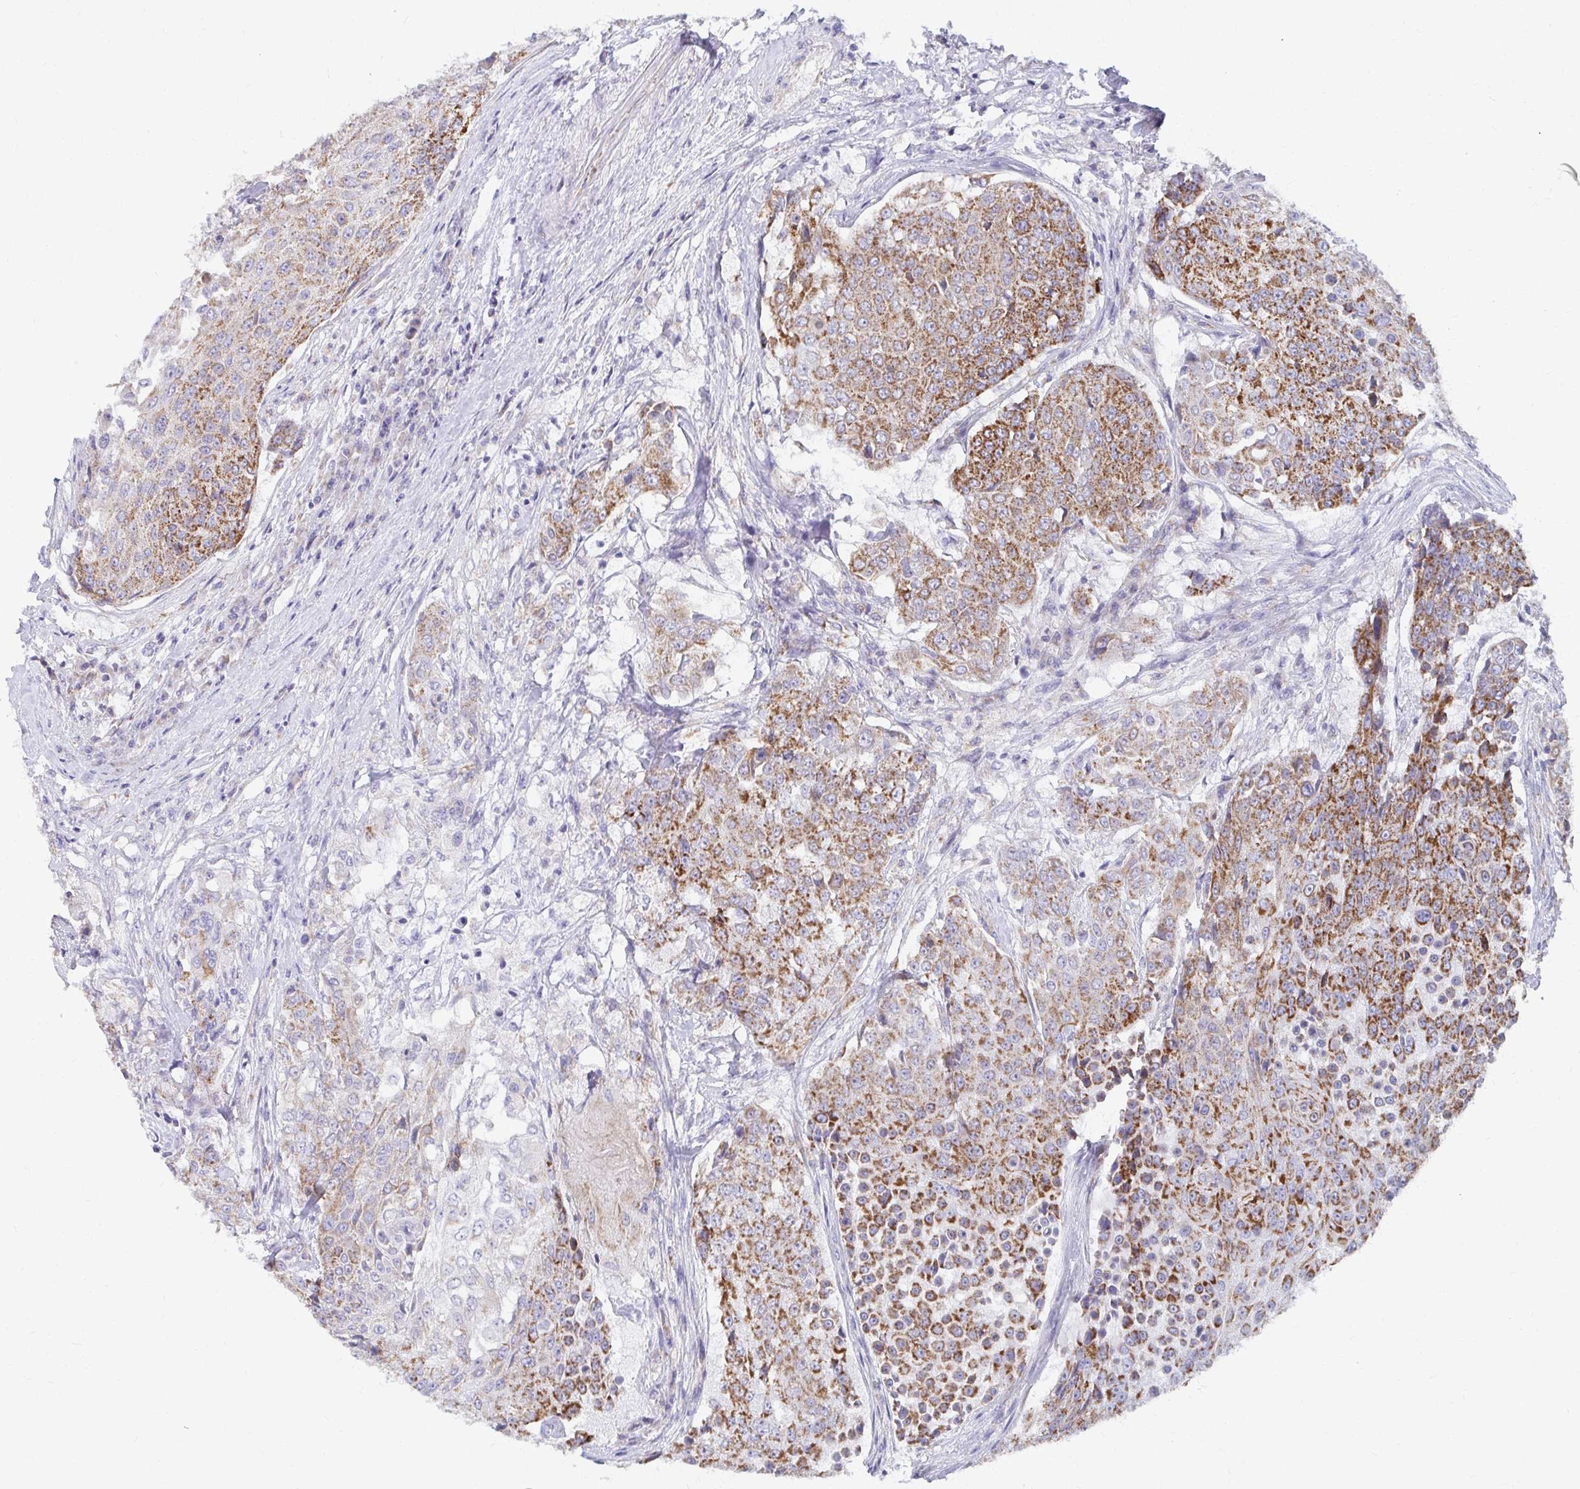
{"staining": {"intensity": "strong", "quantity": ">75%", "location": "cytoplasmic/membranous"}, "tissue": "urothelial cancer", "cell_type": "Tumor cells", "image_type": "cancer", "snomed": [{"axis": "morphology", "description": "Urothelial carcinoma, High grade"}, {"axis": "topography", "description": "Urinary bladder"}], "caption": "Protein positivity by immunohistochemistry (IHC) shows strong cytoplasmic/membranous positivity in about >75% of tumor cells in high-grade urothelial carcinoma.", "gene": "EXOC5", "patient": {"sex": "female", "age": 63}}